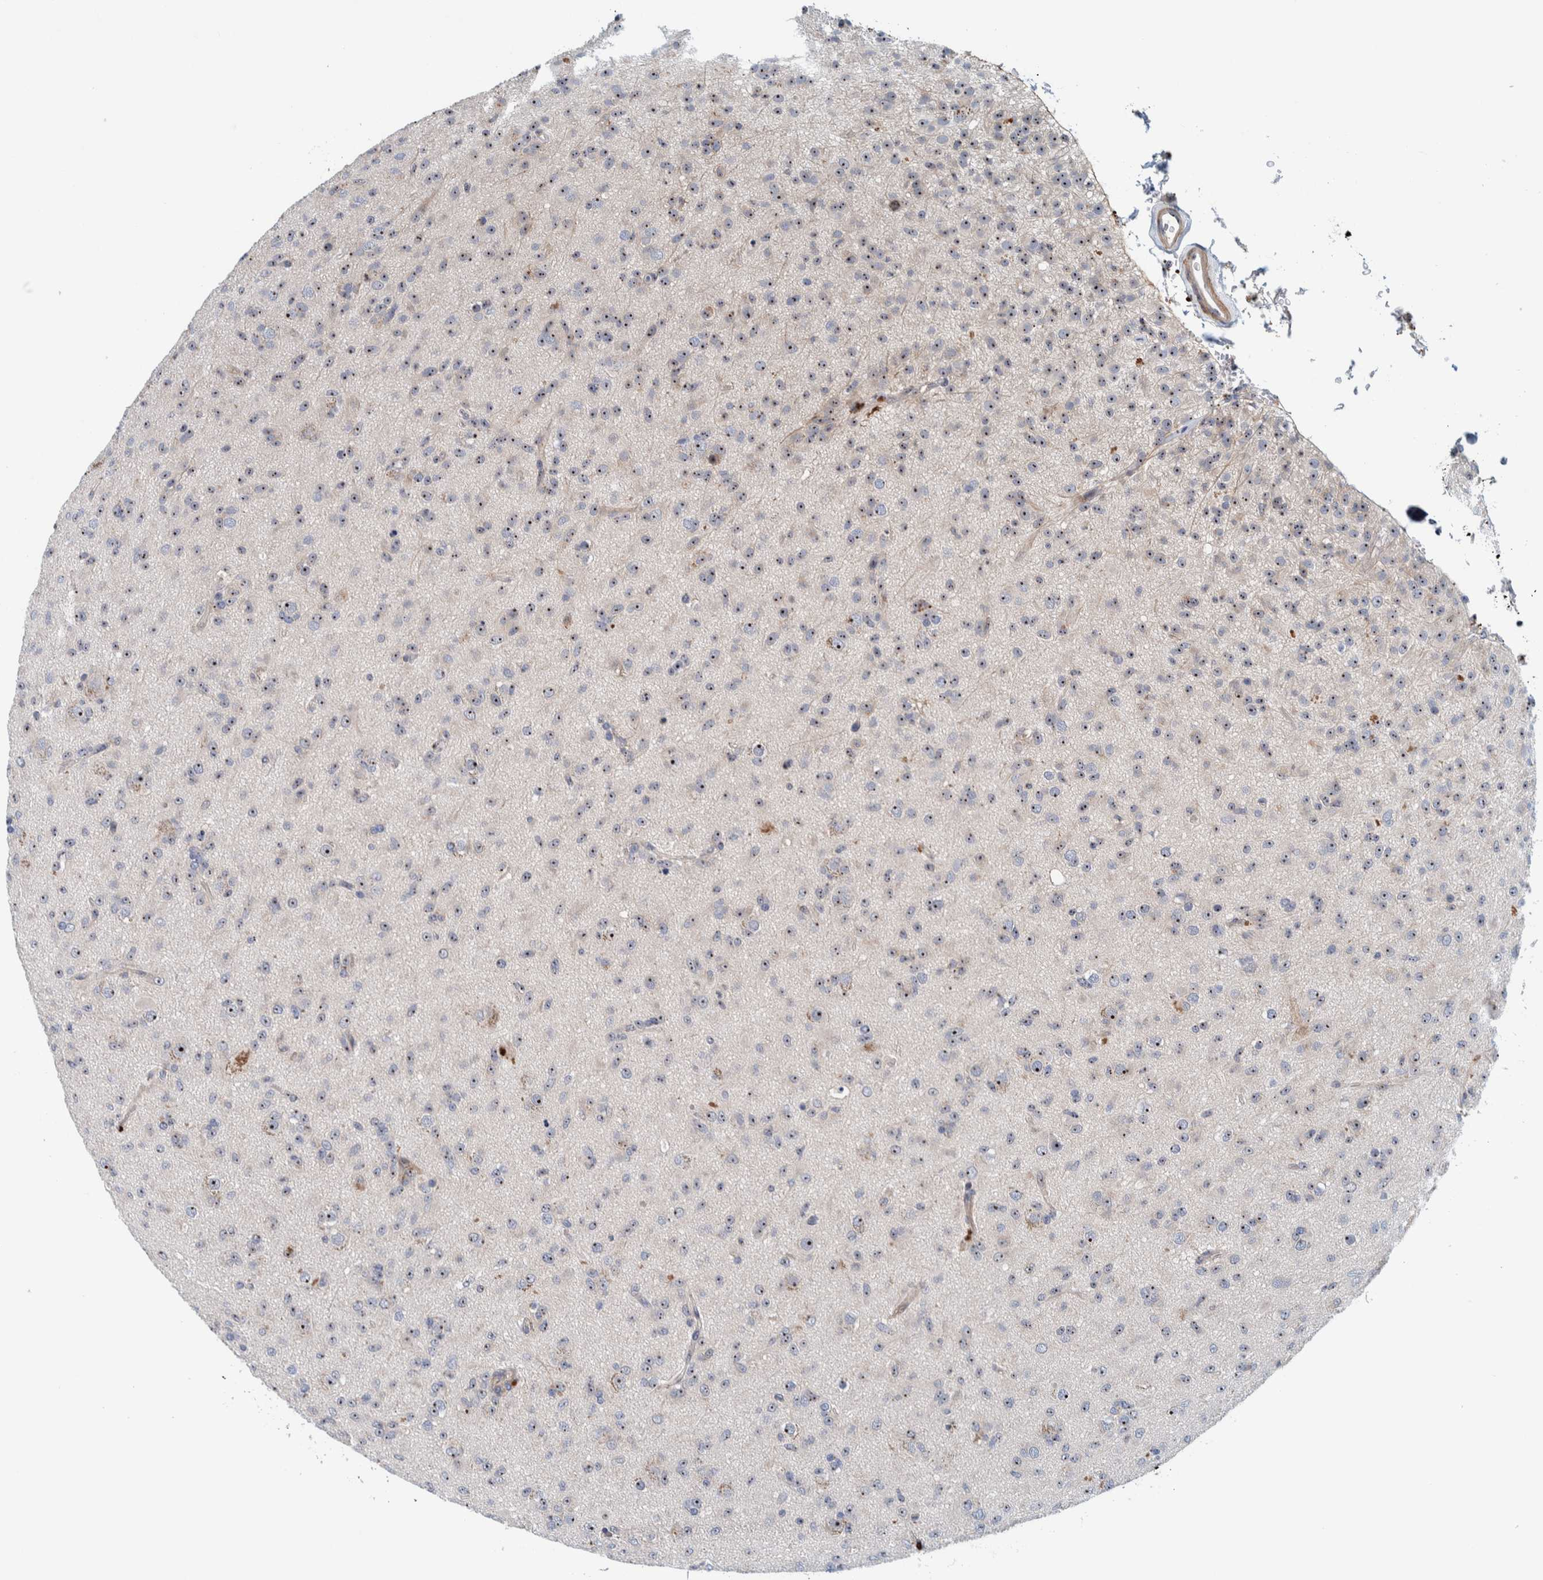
{"staining": {"intensity": "moderate", "quantity": ">75%", "location": "nuclear"}, "tissue": "glioma", "cell_type": "Tumor cells", "image_type": "cancer", "snomed": [{"axis": "morphology", "description": "Glioma, malignant, Low grade"}, {"axis": "topography", "description": "Brain"}], "caption": "Protein expression analysis of human malignant glioma (low-grade) reveals moderate nuclear staining in approximately >75% of tumor cells.", "gene": "NOL11", "patient": {"sex": "male", "age": 65}}